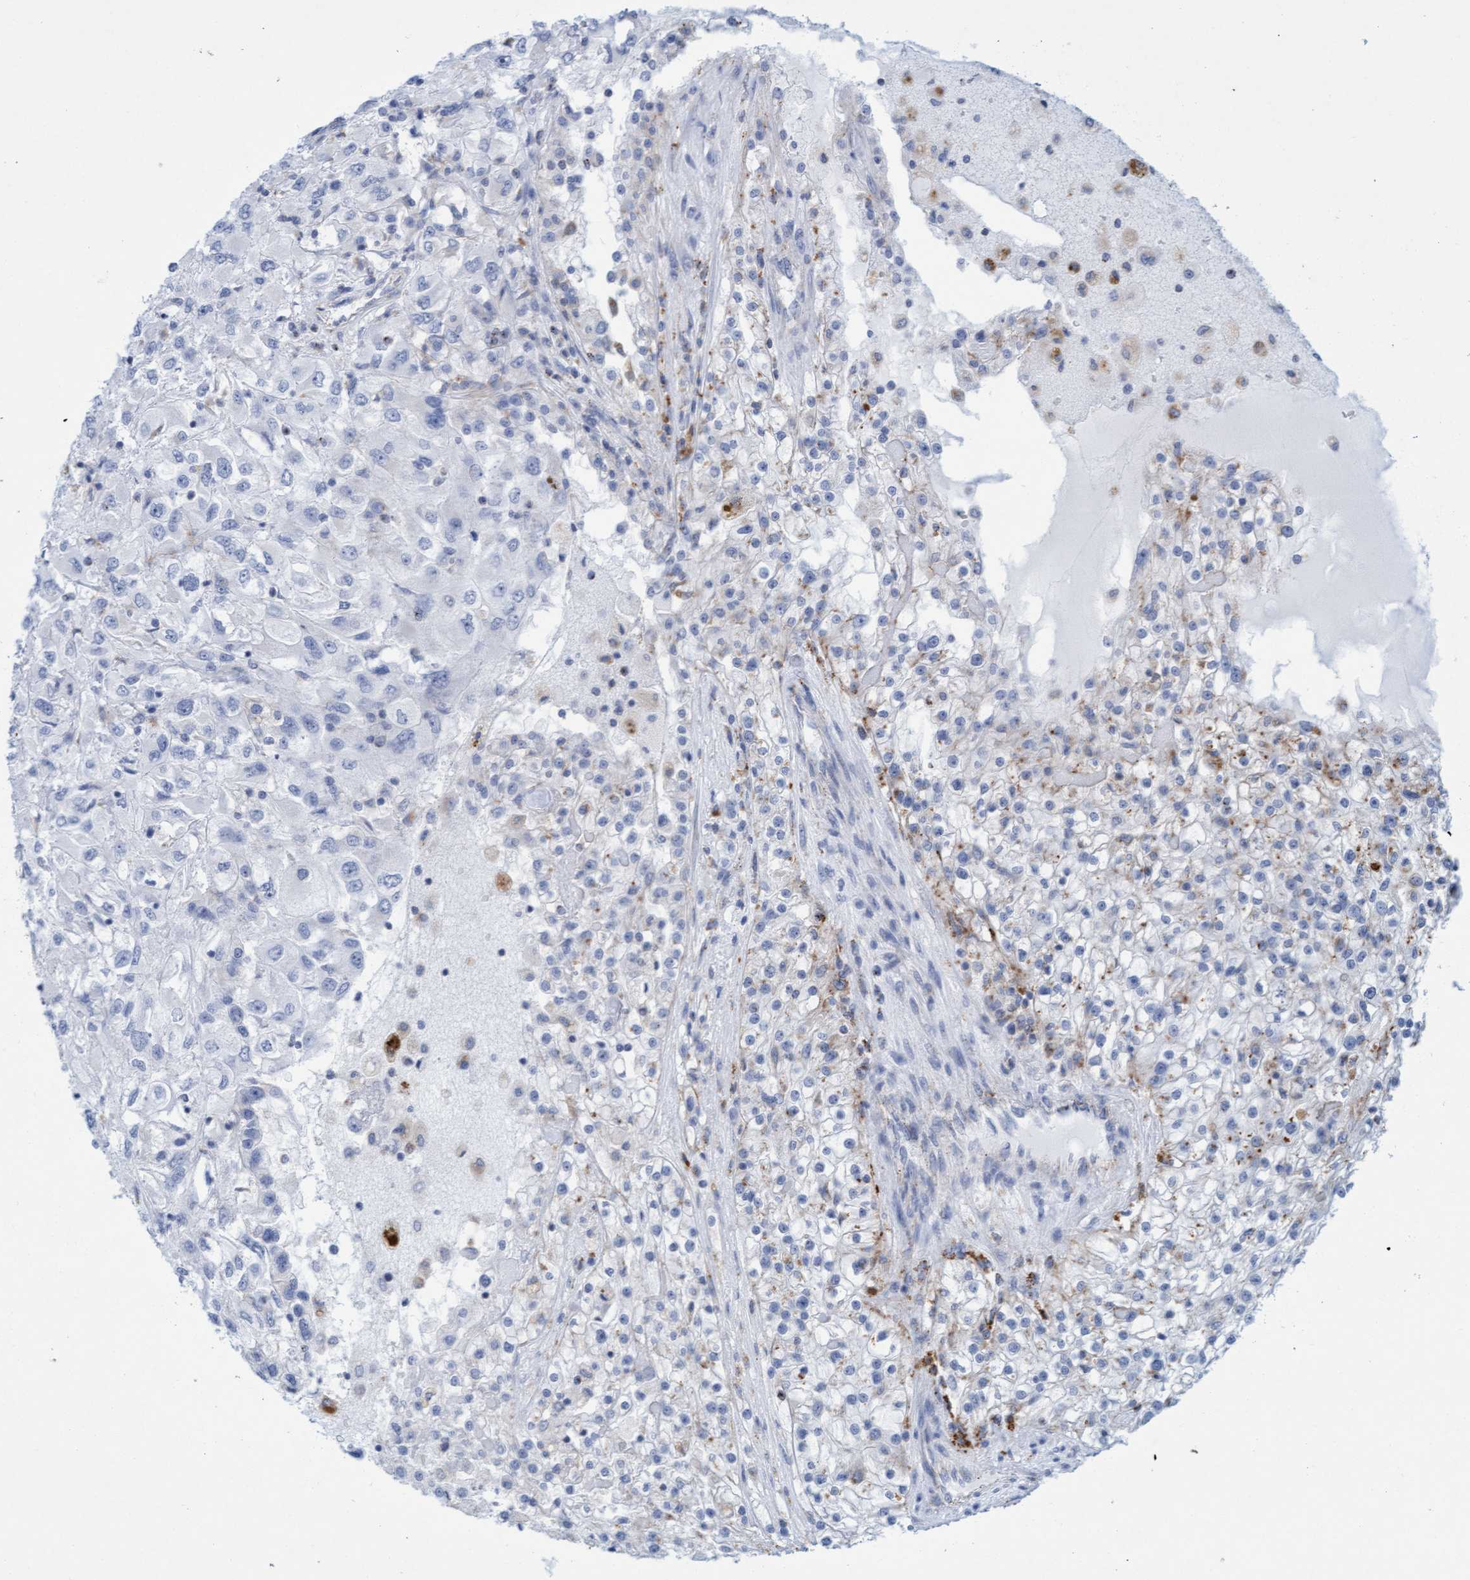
{"staining": {"intensity": "negative", "quantity": "none", "location": "none"}, "tissue": "renal cancer", "cell_type": "Tumor cells", "image_type": "cancer", "snomed": [{"axis": "morphology", "description": "Adenocarcinoma, NOS"}, {"axis": "topography", "description": "Kidney"}], "caption": "Tumor cells show no significant positivity in renal cancer (adenocarcinoma). Nuclei are stained in blue.", "gene": "SGSH", "patient": {"sex": "female", "age": 52}}